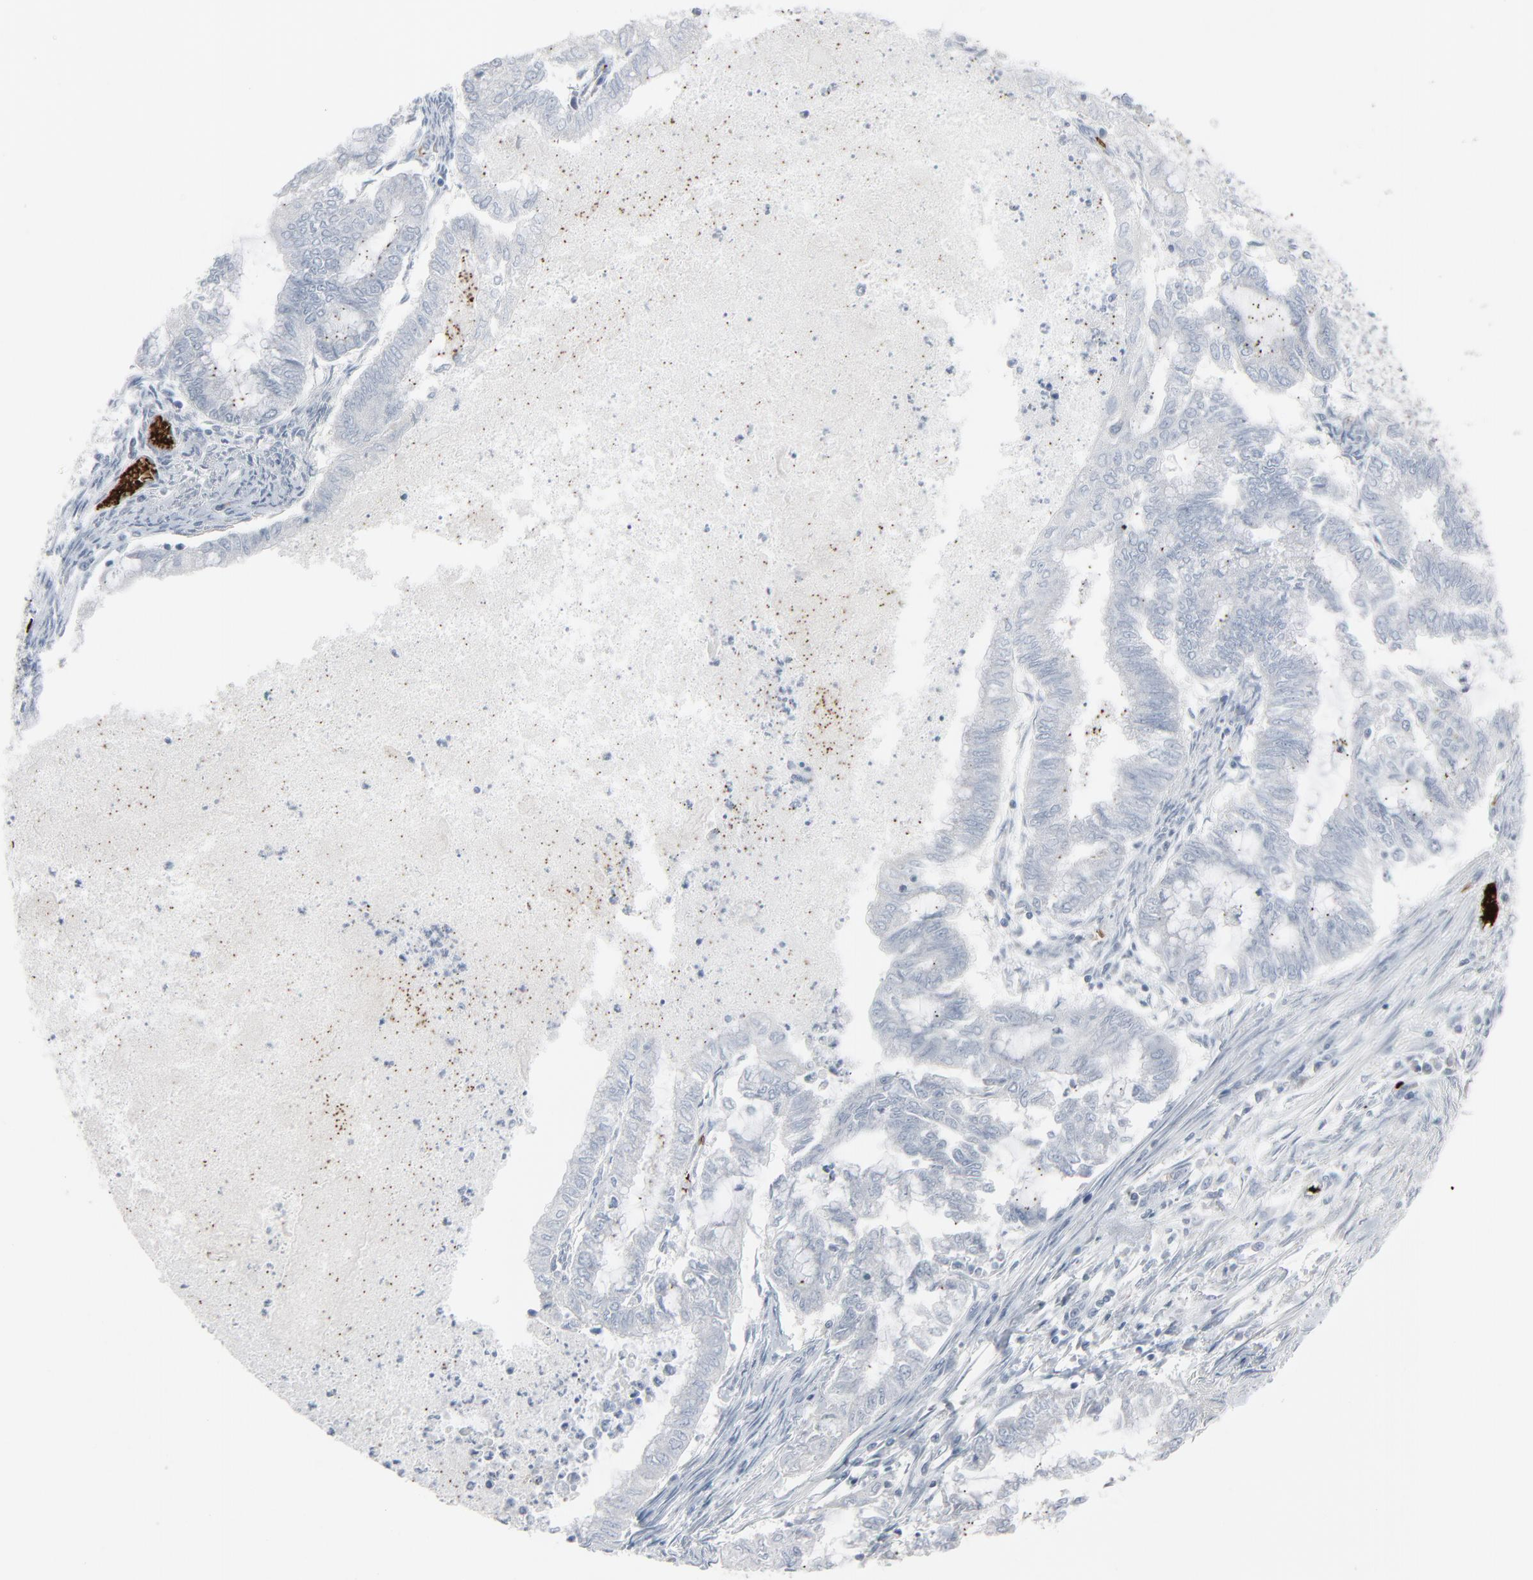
{"staining": {"intensity": "negative", "quantity": "none", "location": "none"}, "tissue": "endometrial cancer", "cell_type": "Tumor cells", "image_type": "cancer", "snomed": [{"axis": "morphology", "description": "Adenocarcinoma, NOS"}, {"axis": "topography", "description": "Endometrium"}], "caption": "A histopathology image of endometrial cancer stained for a protein exhibits no brown staining in tumor cells.", "gene": "SAGE1", "patient": {"sex": "female", "age": 79}}